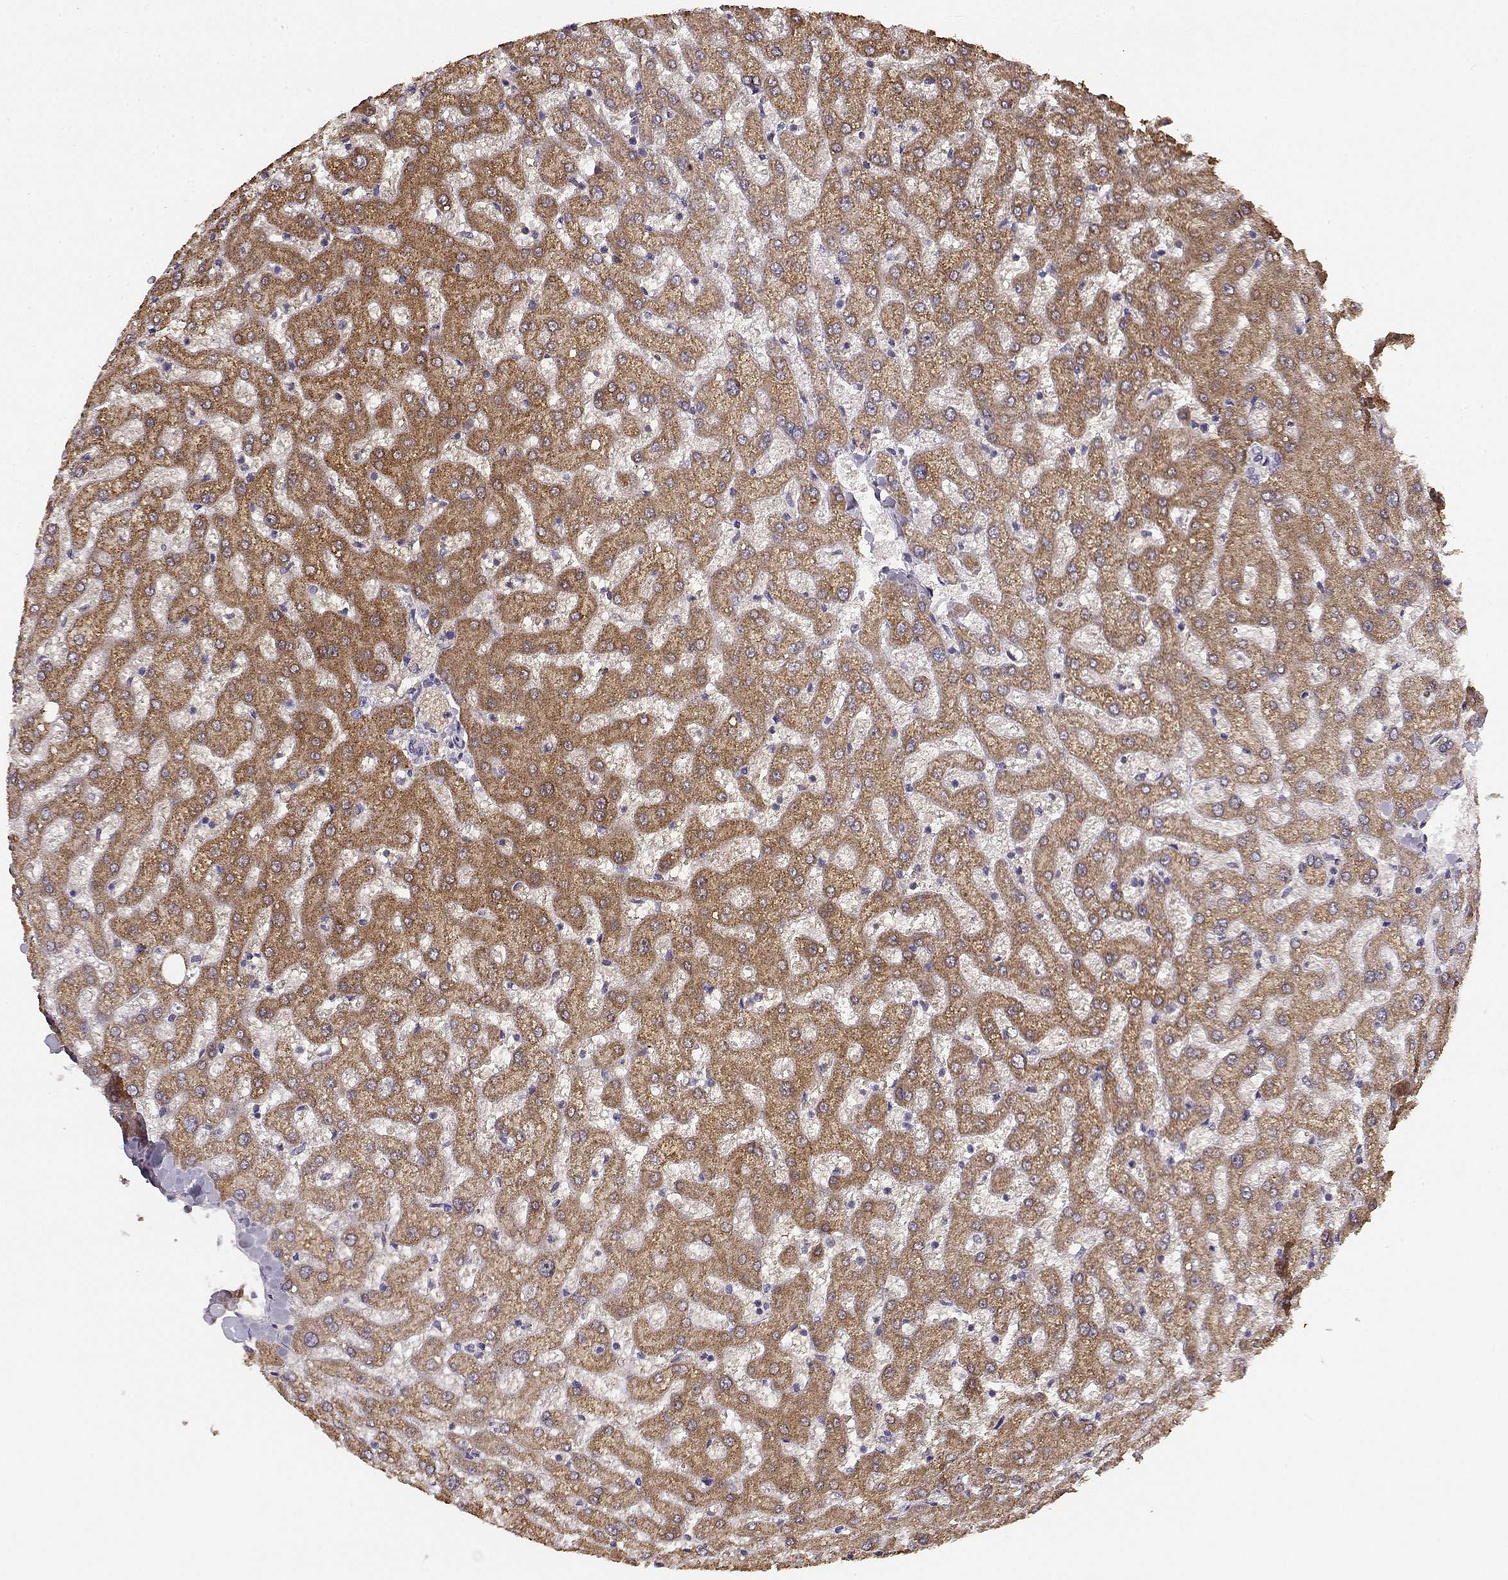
{"staining": {"intensity": "negative", "quantity": "none", "location": "none"}, "tissue": "liver", "cell_type": "Cholangiocytes", "image_type": "normal", "snomed": [{"axis": "morphology", "description": "Normal tissue, NOS"}, {"axis": "topography", "description": "Liver"}], "caption": "Immunohistochemistry (IHC) histopathology image of unremarkable liver stained for a protein (brown), which demonstrates no positivity in cholangiocytes. (Brightfield microscopy of DAB immunohistochemistry (IHC) at high magnification).", "gene": "UROC1", "patient": {"sex": "female", "age": 50}}